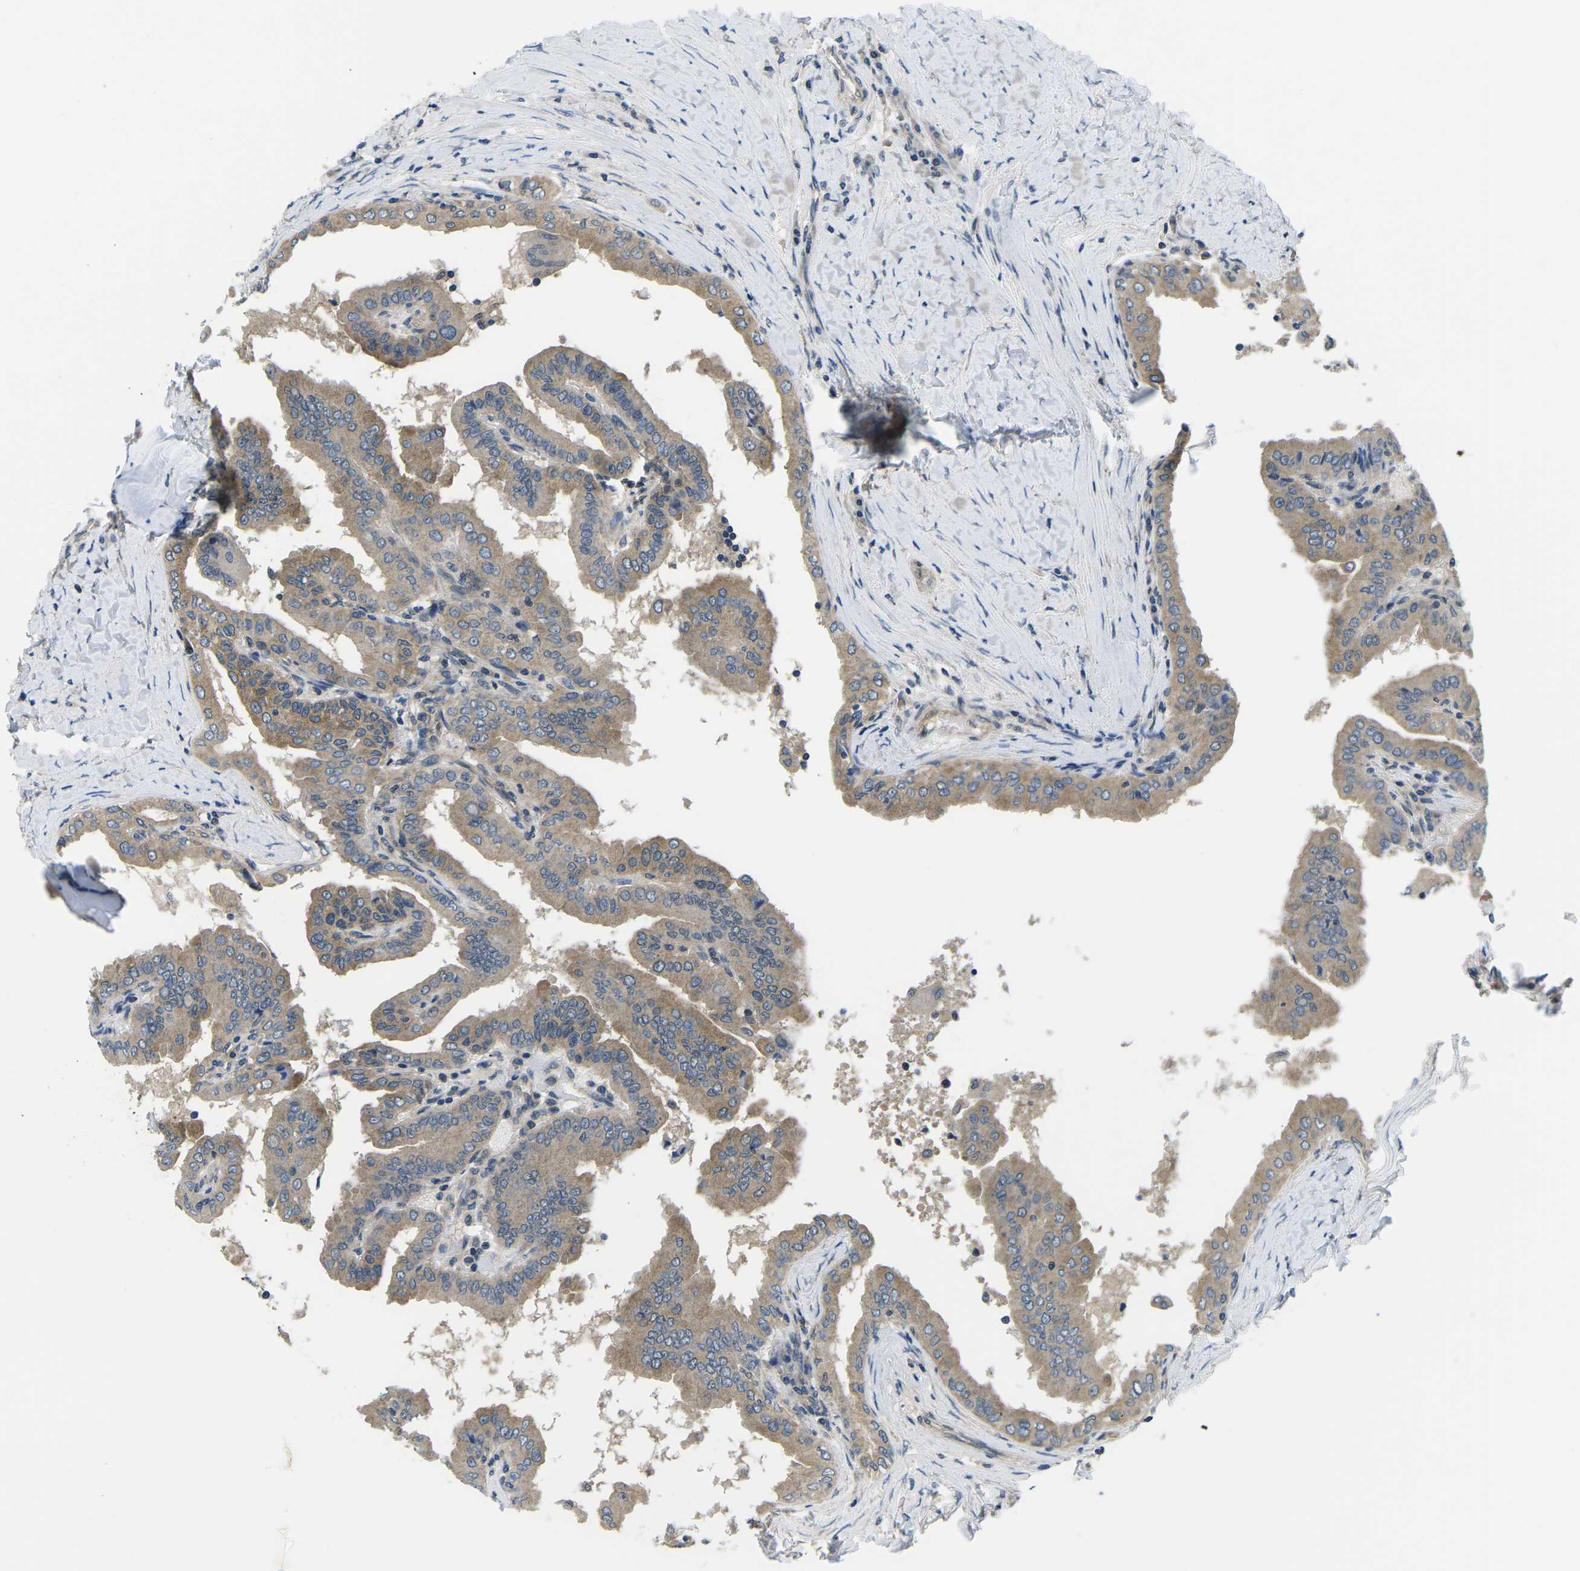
{"staining": {"intensity": "moderate", "quantity": ">75%", "location": "cytoplasmic/membranous"}, "tissue": "thyroid cancer", "cell_type": "Tumor cells", "image_type": "cancer", "snomed": [{"axis": "morphology", "description": "Papillary adenocarcinoma, NOS"}, {"axis": "topography", "description": "Thyroid gland"}], "caption": "Tumor cells display medium levels of moderate cytoplasmic/membranous staining in about >75% of cells in thyroid papillary adenocarcinoma. The staining was performed using DAB to visualize the protein expression in brown, while the nuclei were stained in blue with hematoxylin (Magnification: 20x).", "gene": "GSK3B", "patient": {"sex": "male", "age": 33}}